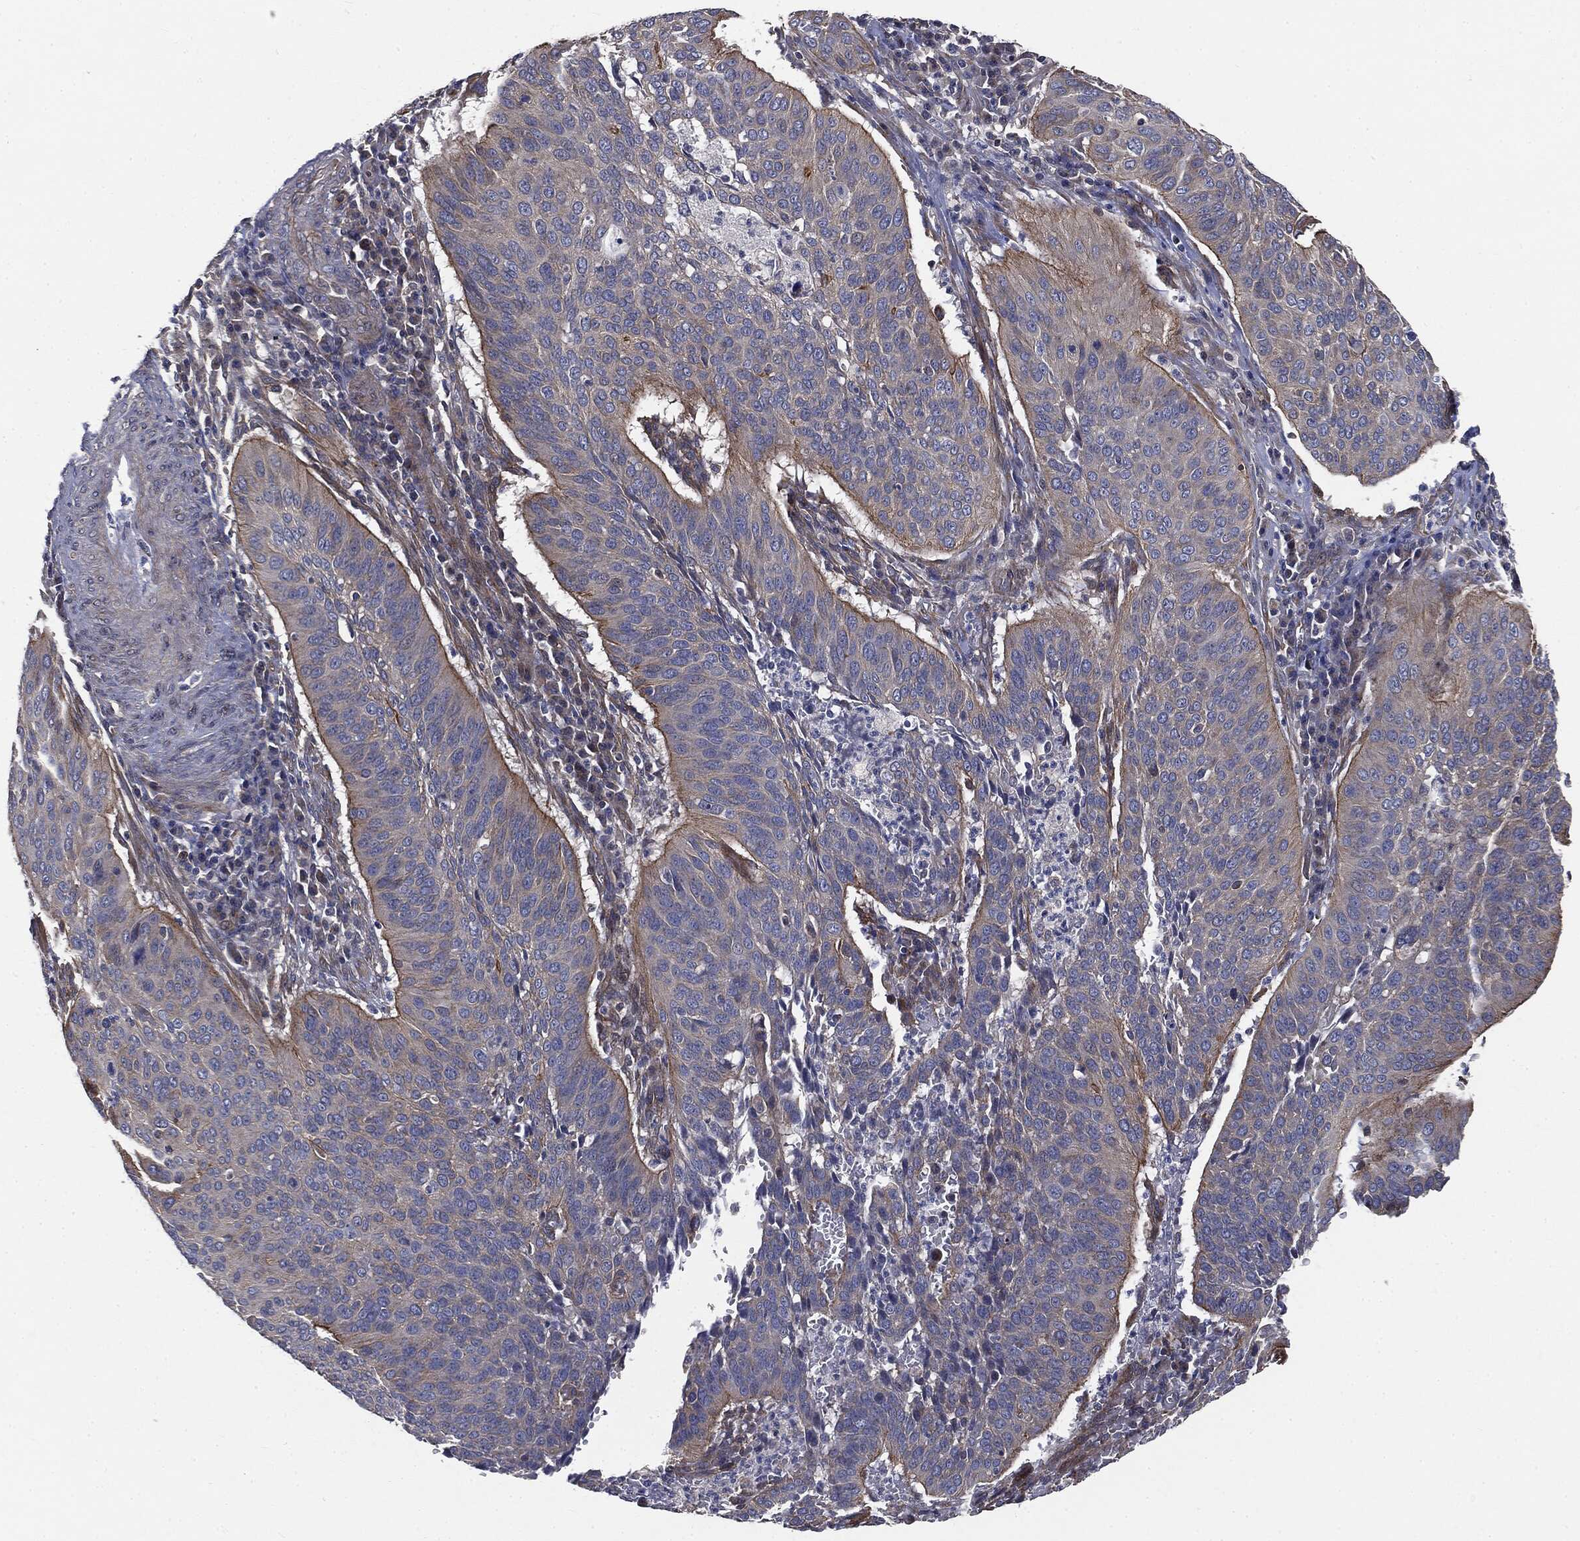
{"staining": {"intensity": "moderate", "quantity": "<25%", "location": "cytoplasmic/membranous"}, "tissue": "cervical cancer", "cell_type": "Tumor cells", "image_type": "cancer", "snomed": [{"axis": "morphology", "description": "Normal tissue, NOS"}, {"axis": "morphology", "description": "Squamous cell carcinoma, NOS"}, {"axis": "topography", "description": "Cervix"}], "caption": "Protein expression analysis of human cervical cancer reveals moderate cytoplasmic/membranous staining in about <25% of tumor cells.", "gene": "EPS15L1", "patient": {"sex": "female", "age": 39}}